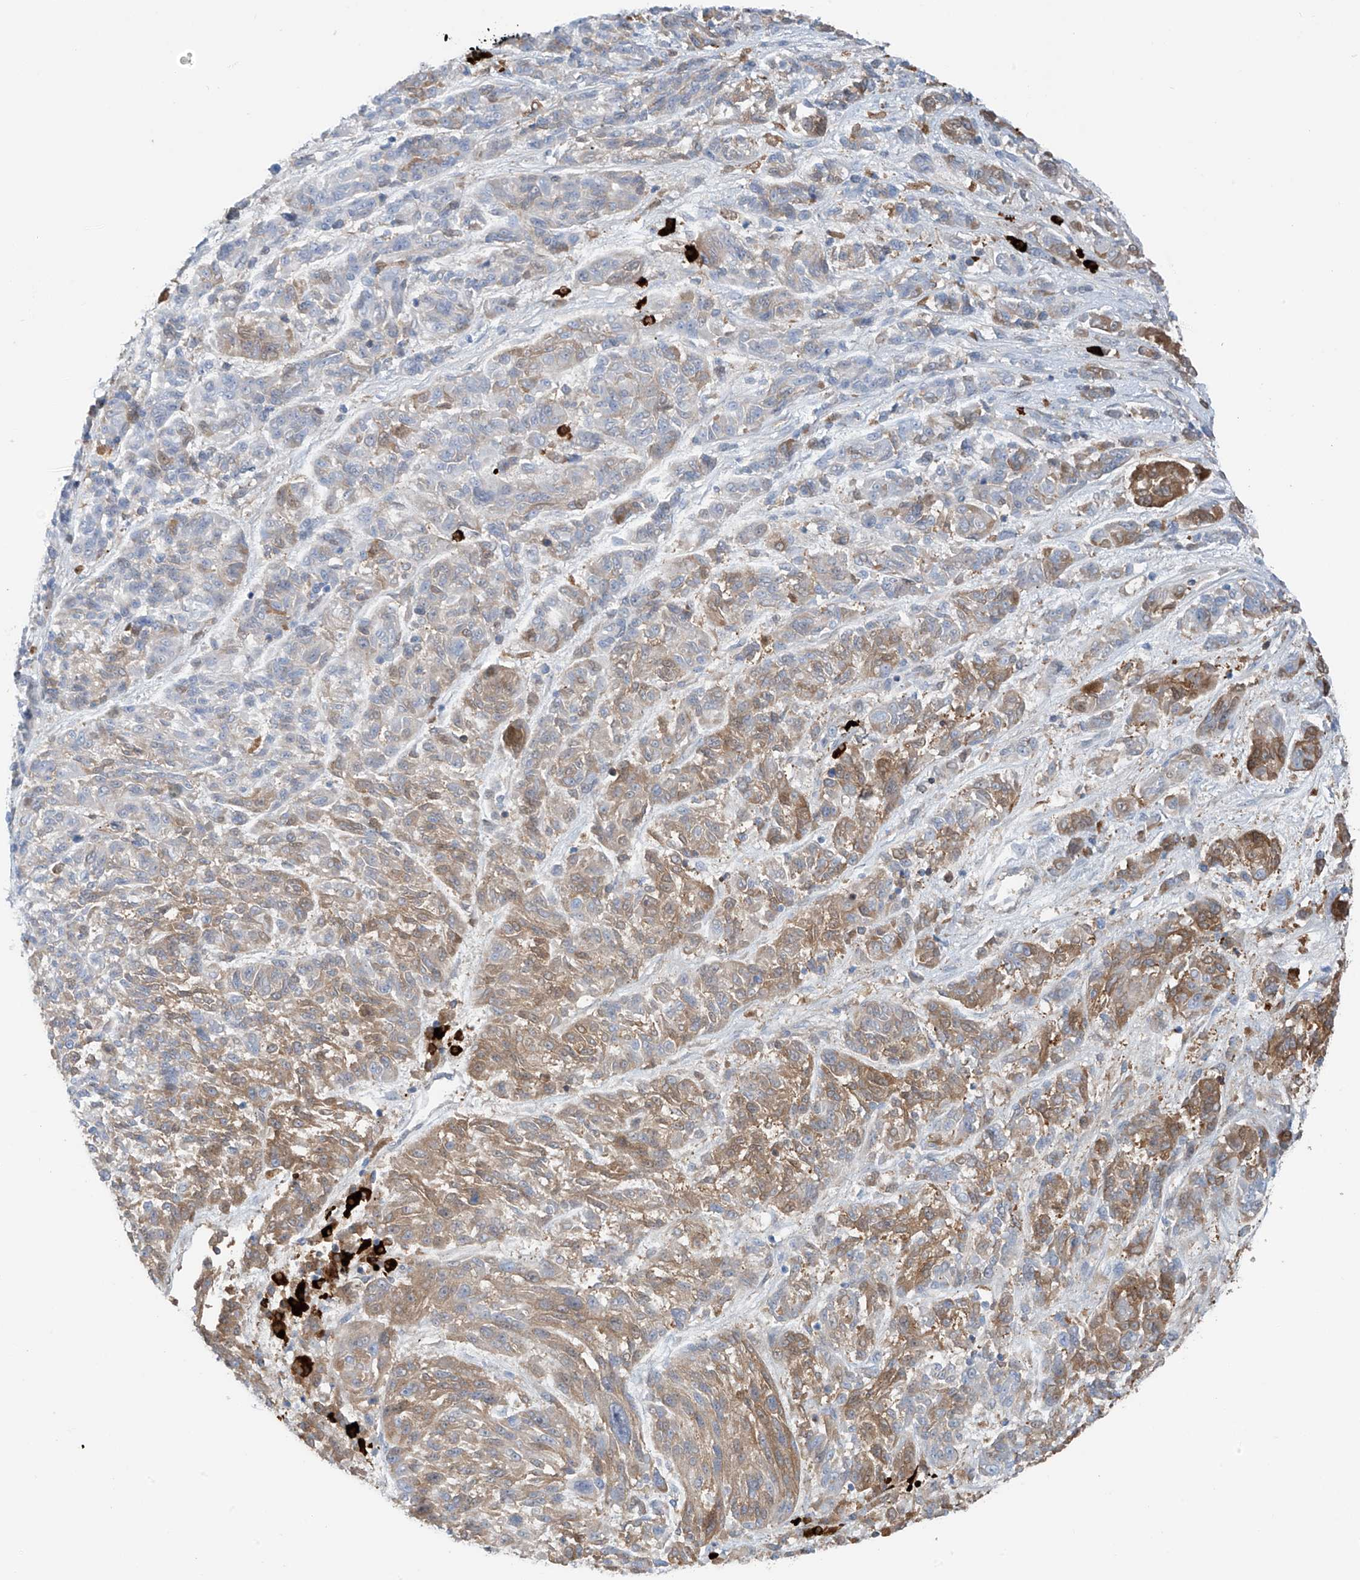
{"staining": {"intensity": "moderate", "quantity": ">75%", "location": "cytoplasmic/membranous"}, "tissue": "melanoma", "cell_type": "Tumor cells", "image_type": "cancer", "snomed": [{"axis": "morphology", "description": "Malignant melanoma, NOS"}, {"axis": "topography", "description": "Skin"}], "caption": "Immunohistochemistry (IHC) (DAB (3,3'-diaminobenzidine)) staining of human malignant melanoma displays moderate cytoplasmic/membranous protein expression in approximately >75% of tumor cells.", "gene": "ZNF793", "patient": {"sex": "male", "age": 53}}